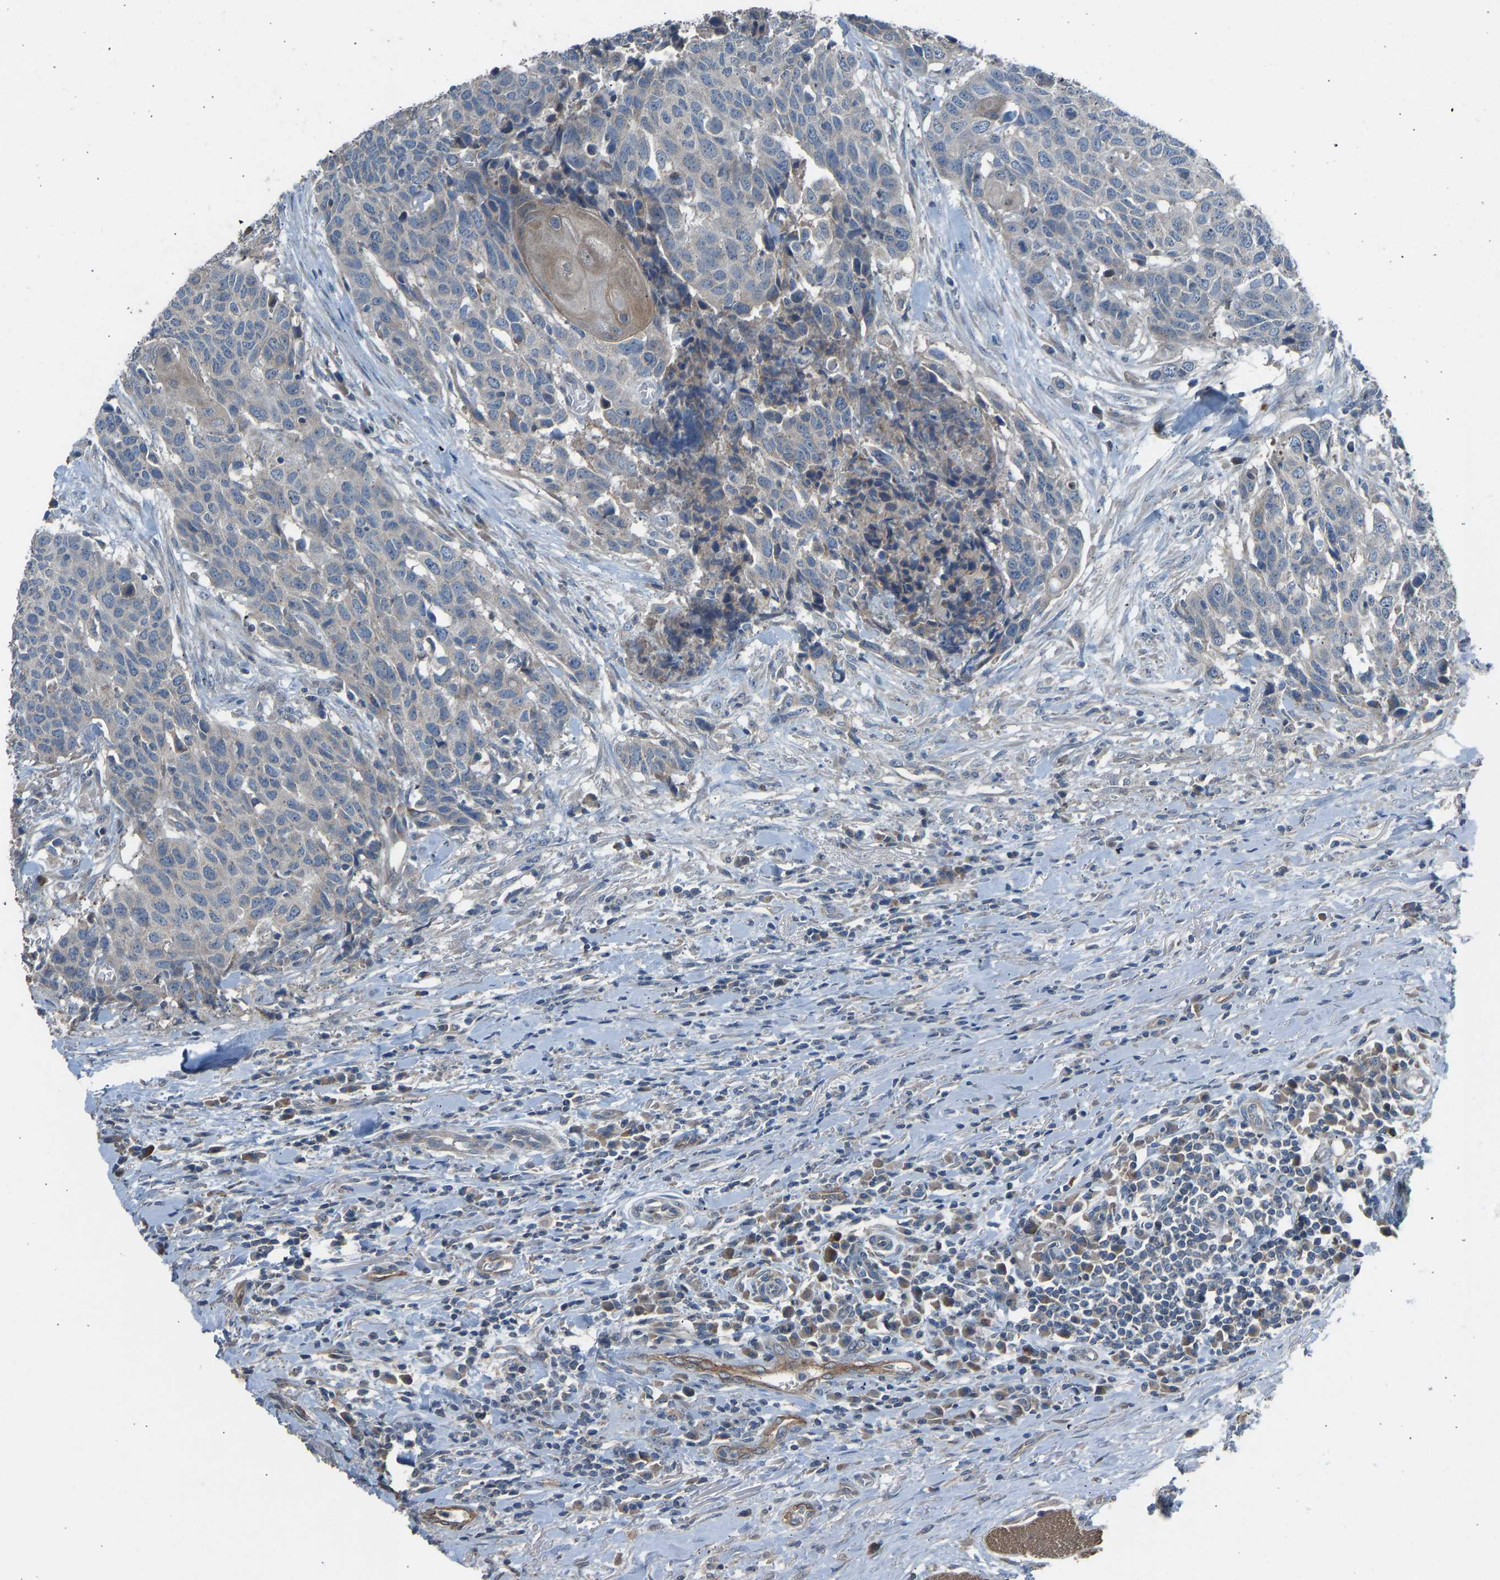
{"staining": {"intensity": "negative", "quantity": "none", "location": "none"}, "tissue": "head and neck cancer", "cell_type": "Tumor cells", "image_type": "cancer", "snomed": [{"axis": "morphology", "description": "Squamous cell carcinoma, NOS"}, {"axis": "topography", "description": "Head-Neck"}], "caption": "IHC histopathology image of neoplastic tissue: human head and neck cancer stained with DAB (3,3'-diaminobenzidine) reveals no significant protein staining in tumor cells.", "gene": "TGFBR3", "patient": {"sex": "male", "age": 66}}